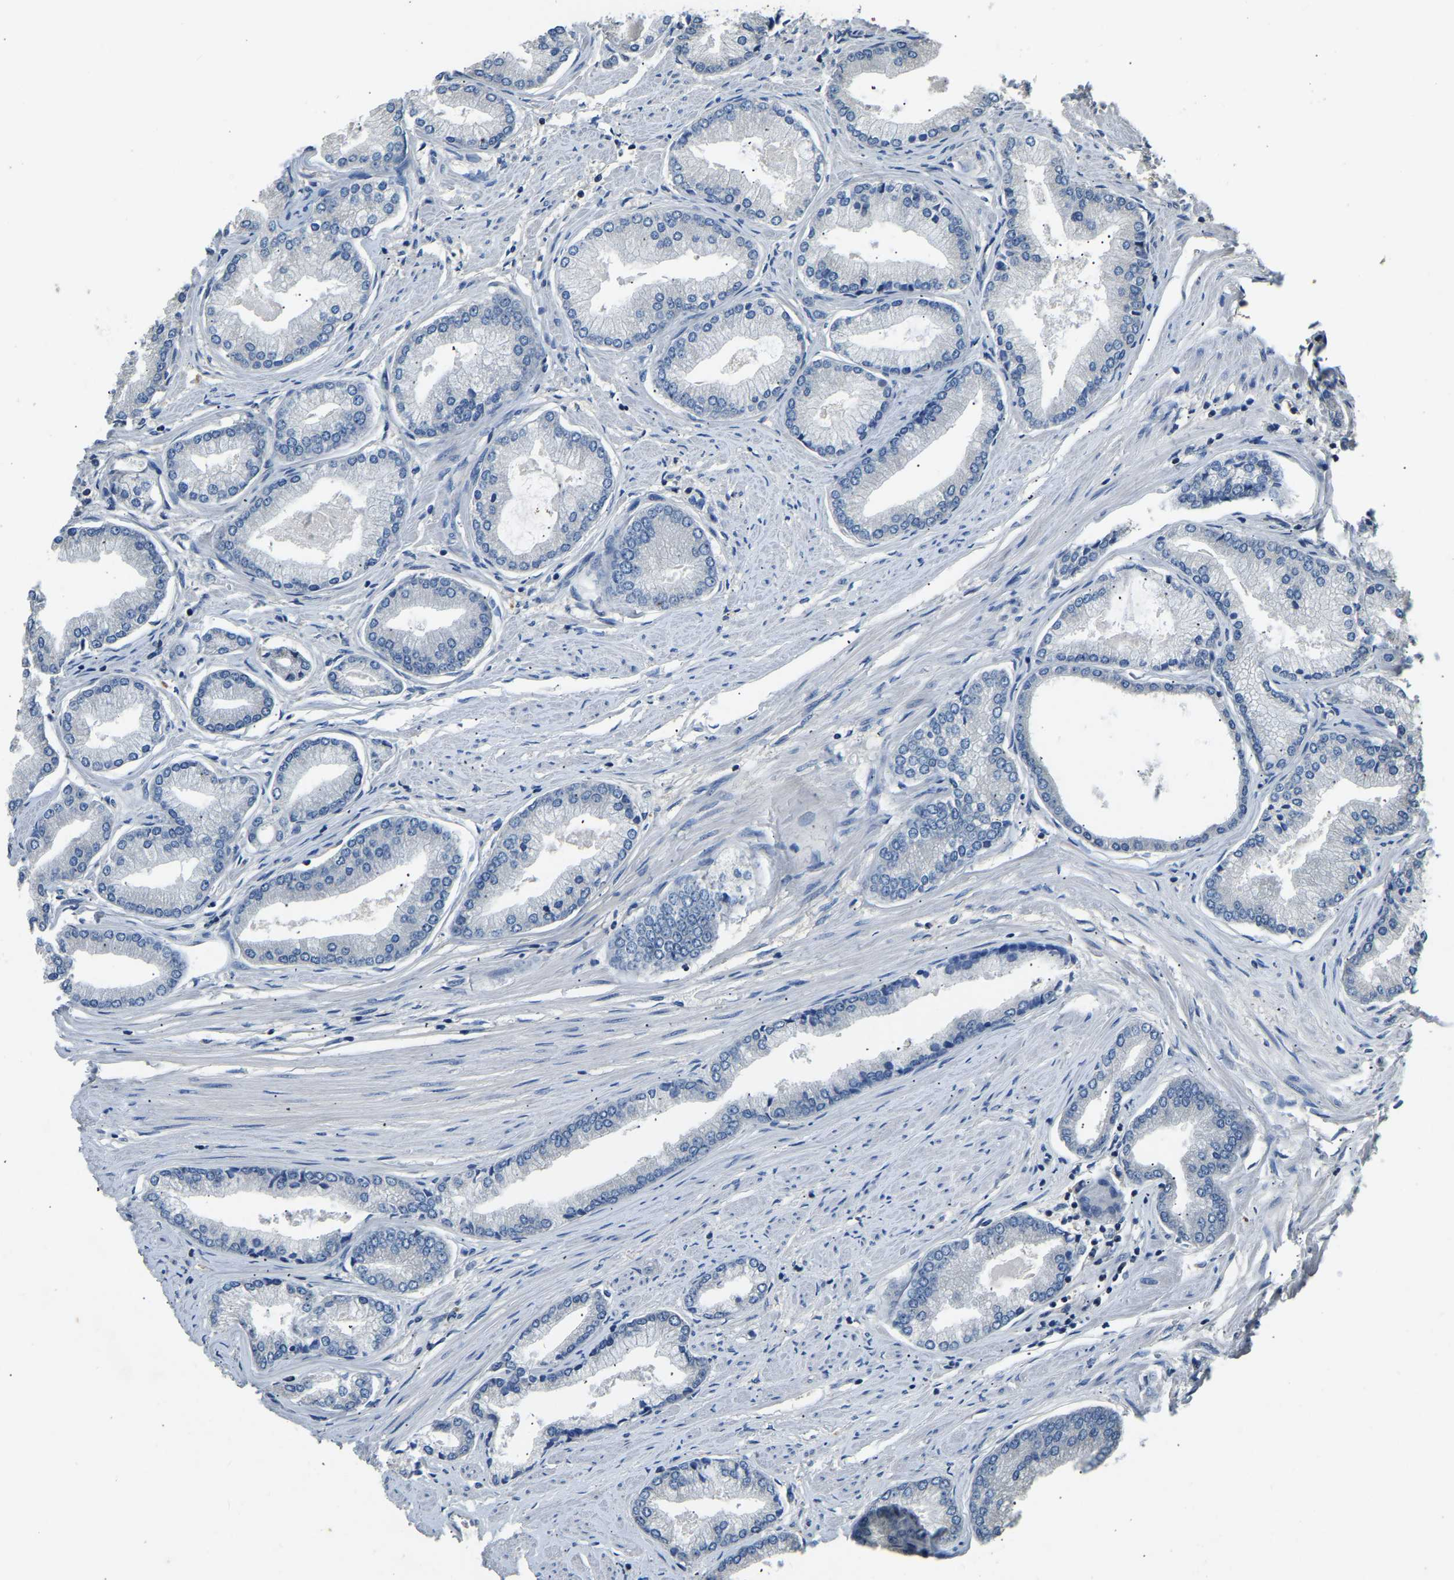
{"staining": {"intensity": "negative", "quantity": "none", "location": "none"}, "tissue": "prostate cancer", "cell_type": "Tumor cells", "image_type": "cancer", "snomed": [{"axis": "morphology", "description": "Adenocarcinoma, High grade"}, {"axis": "topography", "description": "Prostate"}], "caption": "A histopathology image of human prostate adenocarcinoma (high-grade) is negative for staining in tumor cells.", "gene": "TUFM", "patient": {"sex": "male", "age": 61}}